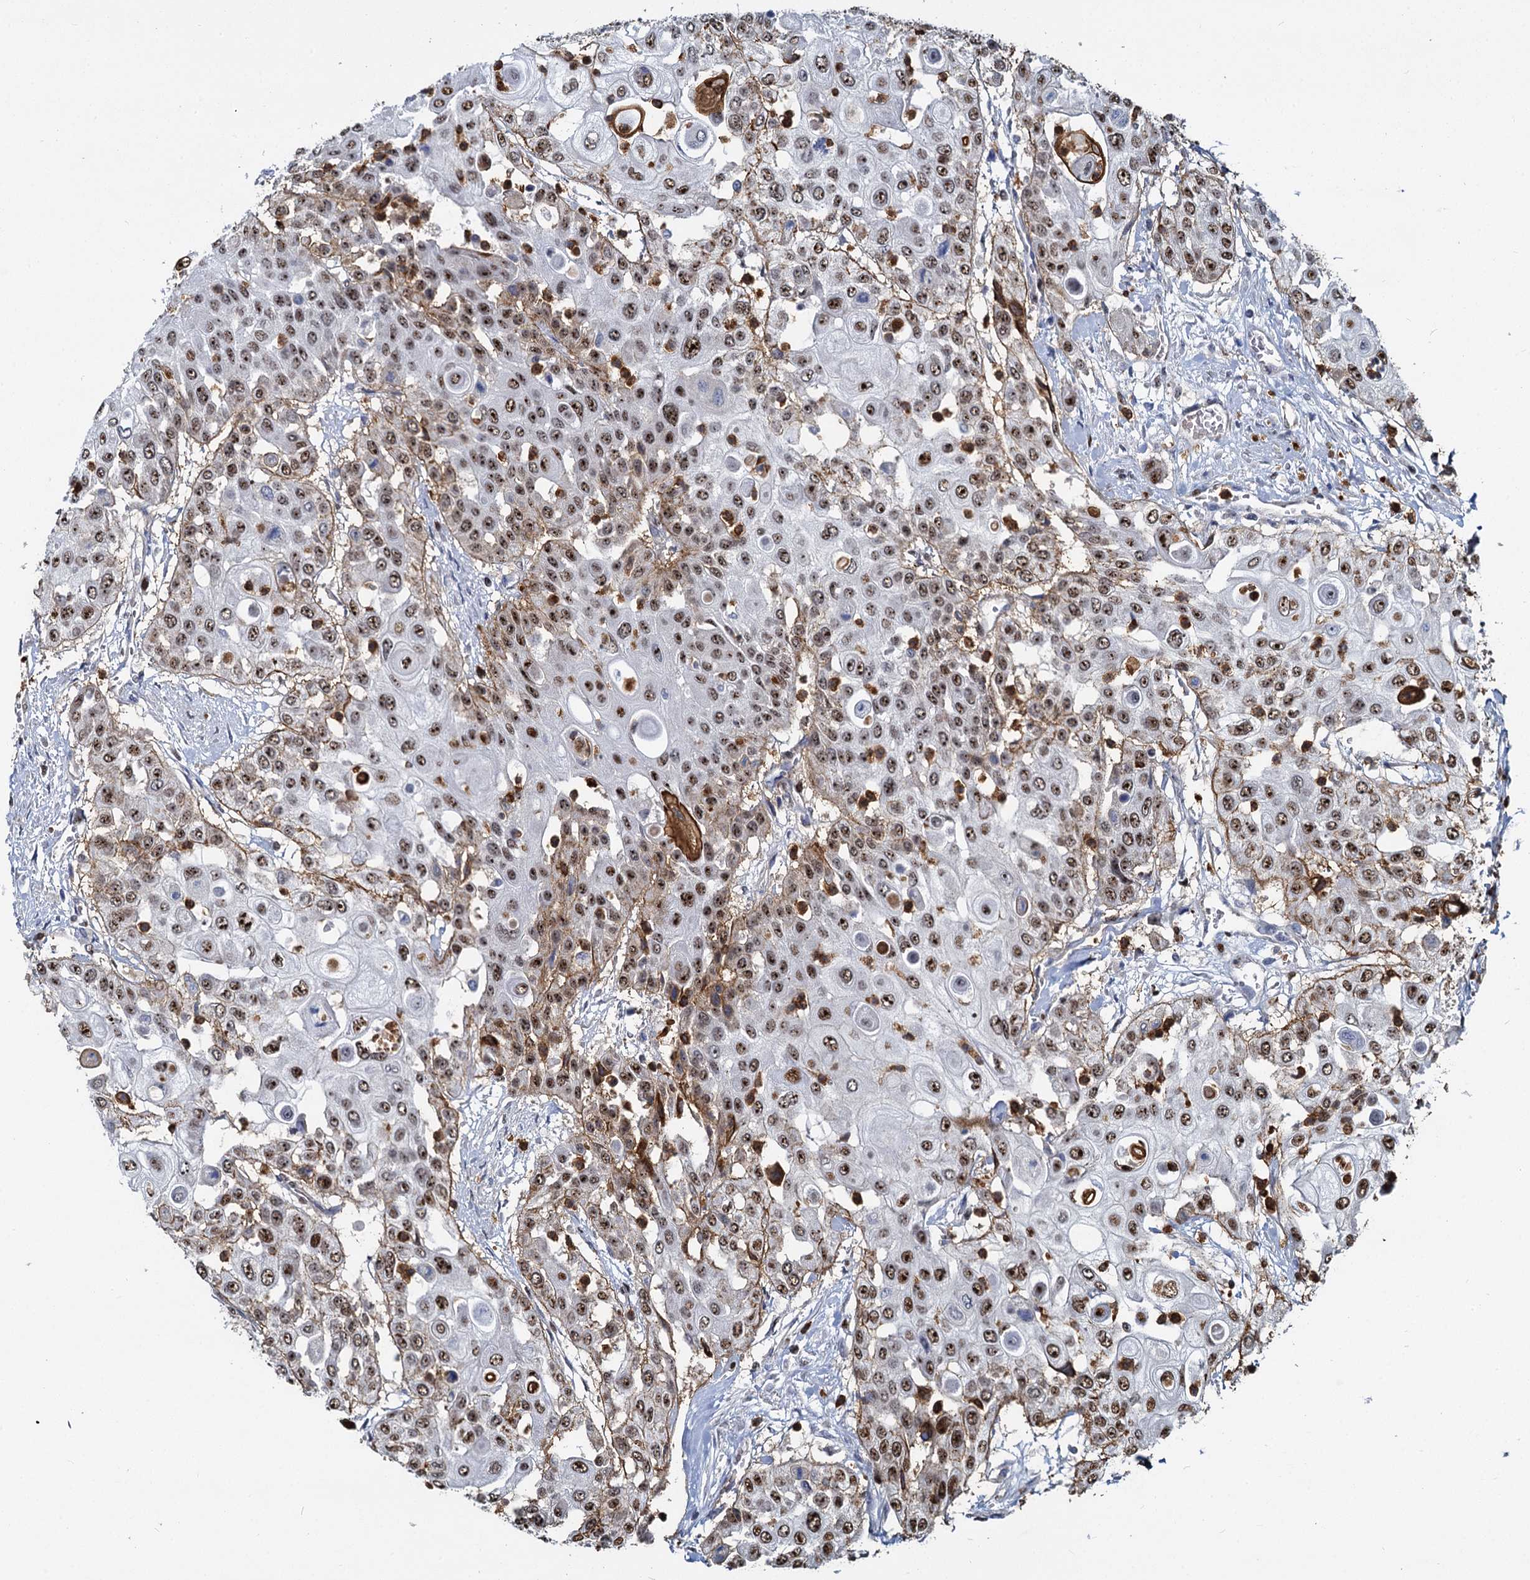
{"staining": {"intensity": "moderate", "quantity": ">75%", "location": "nuclear"}, "tissue": "urothelial cancer", "cell_type": "Tumor cells", "image_type": "cancer", "snomed": [{"axis": "morphology", "description": "Urothelial carcinoma, High grade"}, {"axis": "topography", "description": "Urinary bladder"}], "caption": "Immunohistochemistry (IHC) image of neoplastic tissue: urothelial cancer stained using IHC exhibits medium levels of moderate protein expression localized specifically in the nuclear of tumor cells, appearing as a nuclear brown color.", "gene": "ANKRD49", "patient": {"sex": "female", "age": 79}}